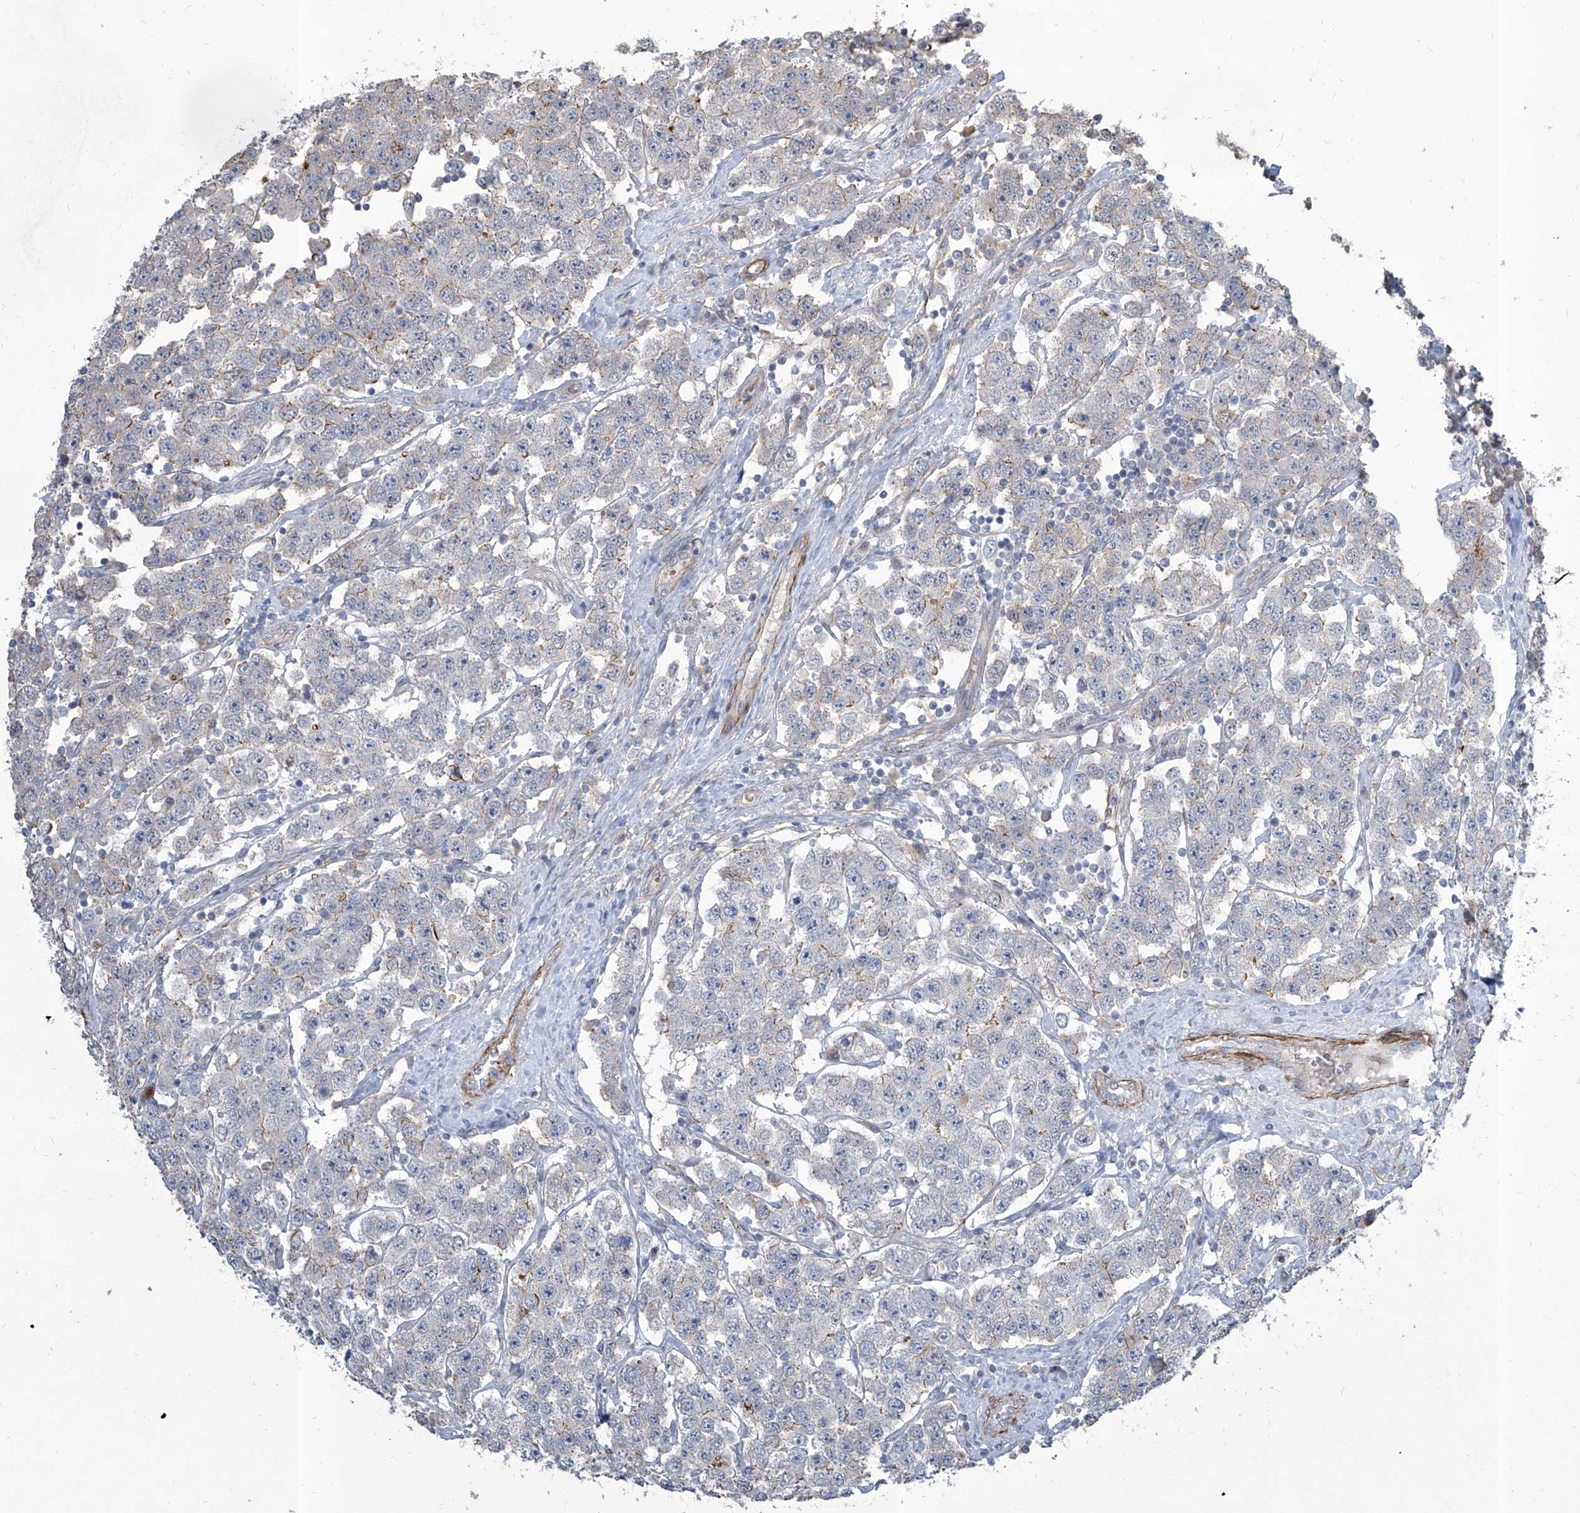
{"staining": {"intensity": "negative", "quantity": "none", "location": "none"}, "tissue": "testis cancer", "cell_type": "Tumor cells", "image_type": "cancer", "snomed": [{"axis": "morphology", "description": "Seminoma, NOS"}, {"axis": "topography", "description": "Testis"}], "caption": "Immunohistochemistry histopathology image of human testis seminoma stained for a protein (brown), which exhibits no expression in tumor cells. The staining was performed using DAB to visualize the protein expression in brown, while the nuclei were stained in blue with hematoxylin (Magnification: 20x).", "gene": "FAM83B", "patient": {"sex": "male", "age": 28}}